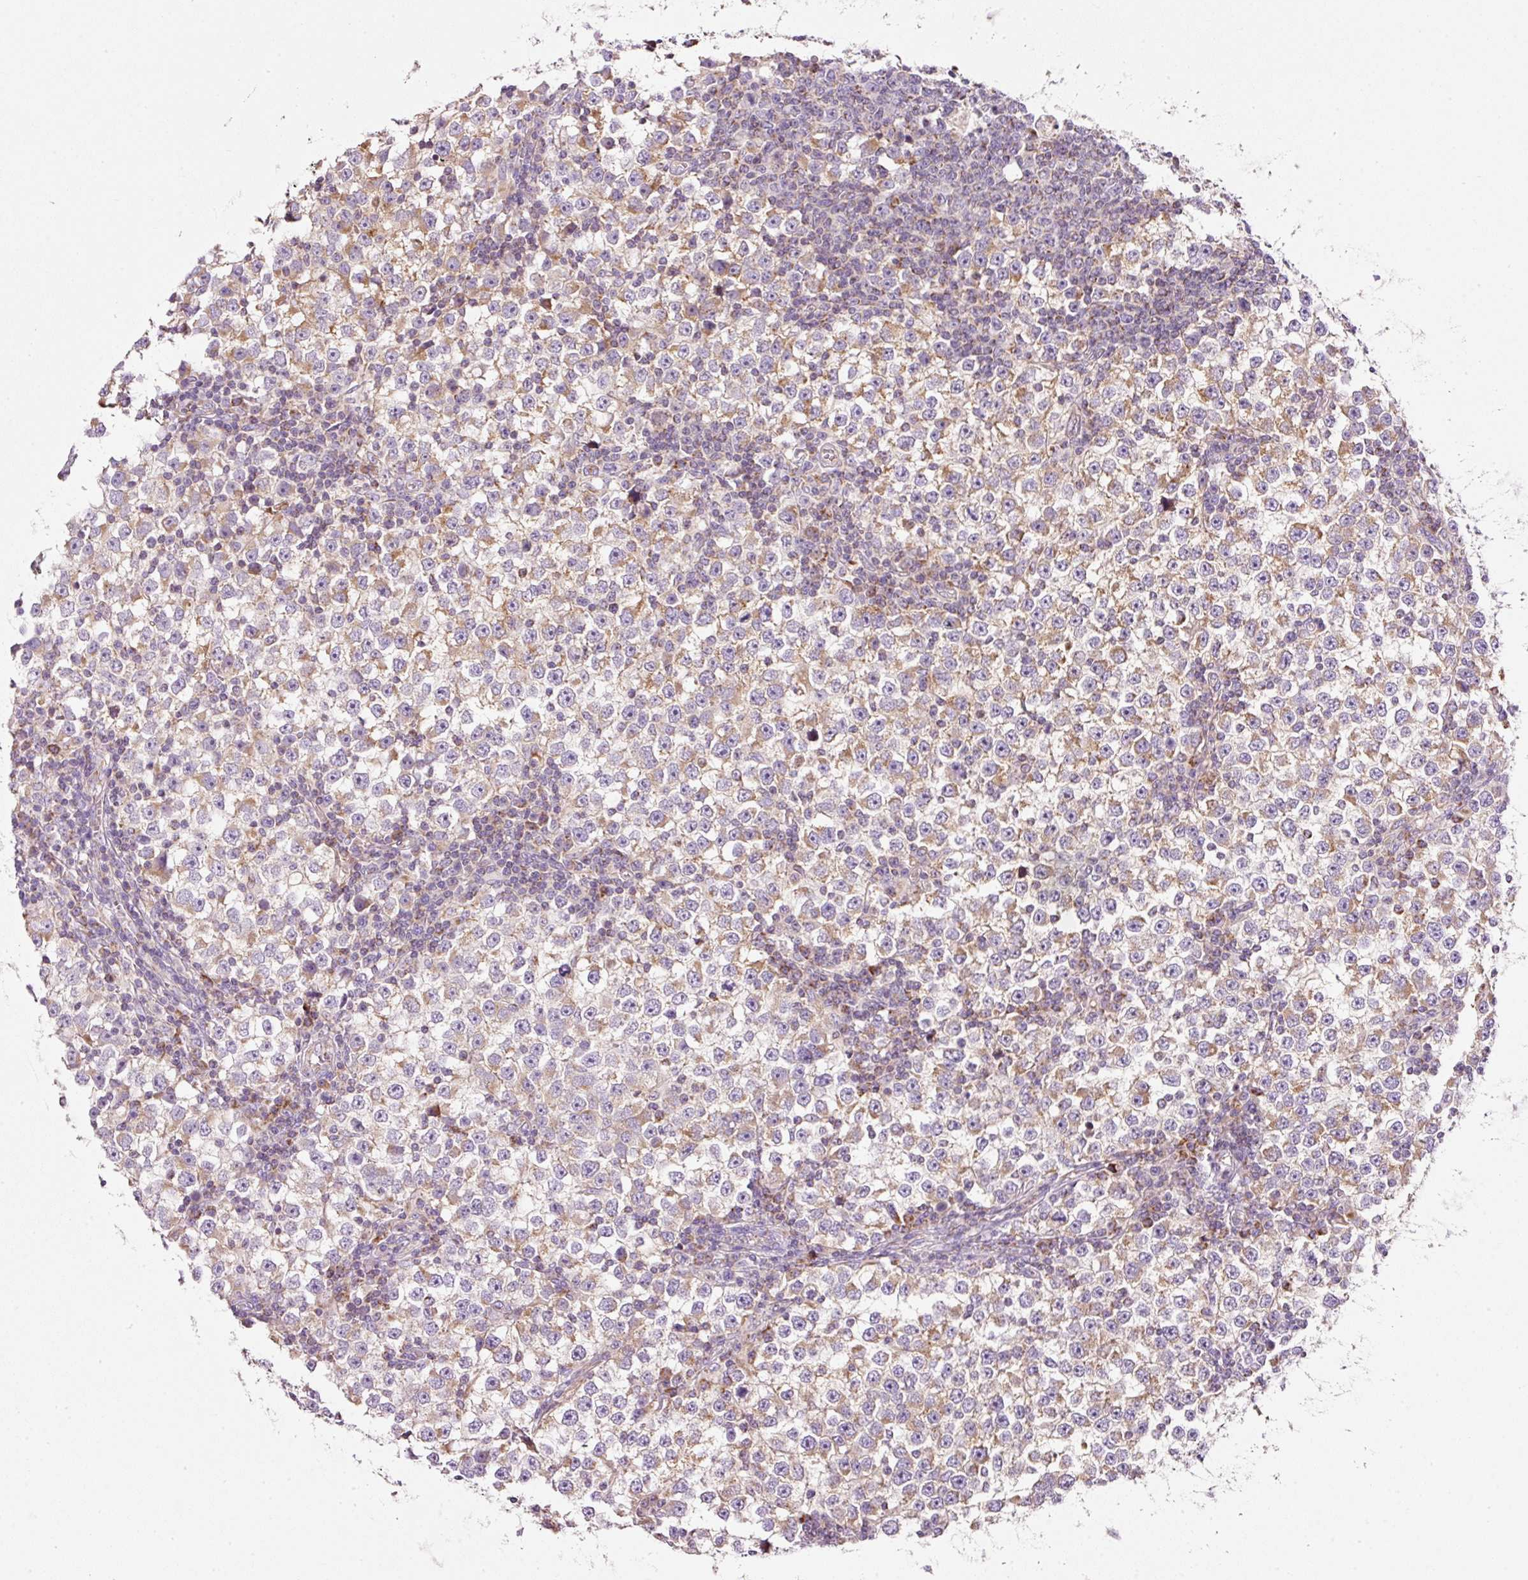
{"staining": {"intensity": "moderate", "quantity": ">75%", "location": "cytoplasmic/membranous"}, "tissue": "testis cancer", "cell_type": "Tumor cells", "image_type": "cancer", "snomed": [{"axis": "morphology", "description": "Seminoma, NOS"}, {"axis": "topography", "description": "Testis"}], "caption": "This image demonstrates IHC staining of testis cancer (seminoma), with medium moderate cytoplasmic/membranous expression in about >75% of tumor cells.", "gene": "NDUFA1", "patient": {"sex": "male", "age": 65}}